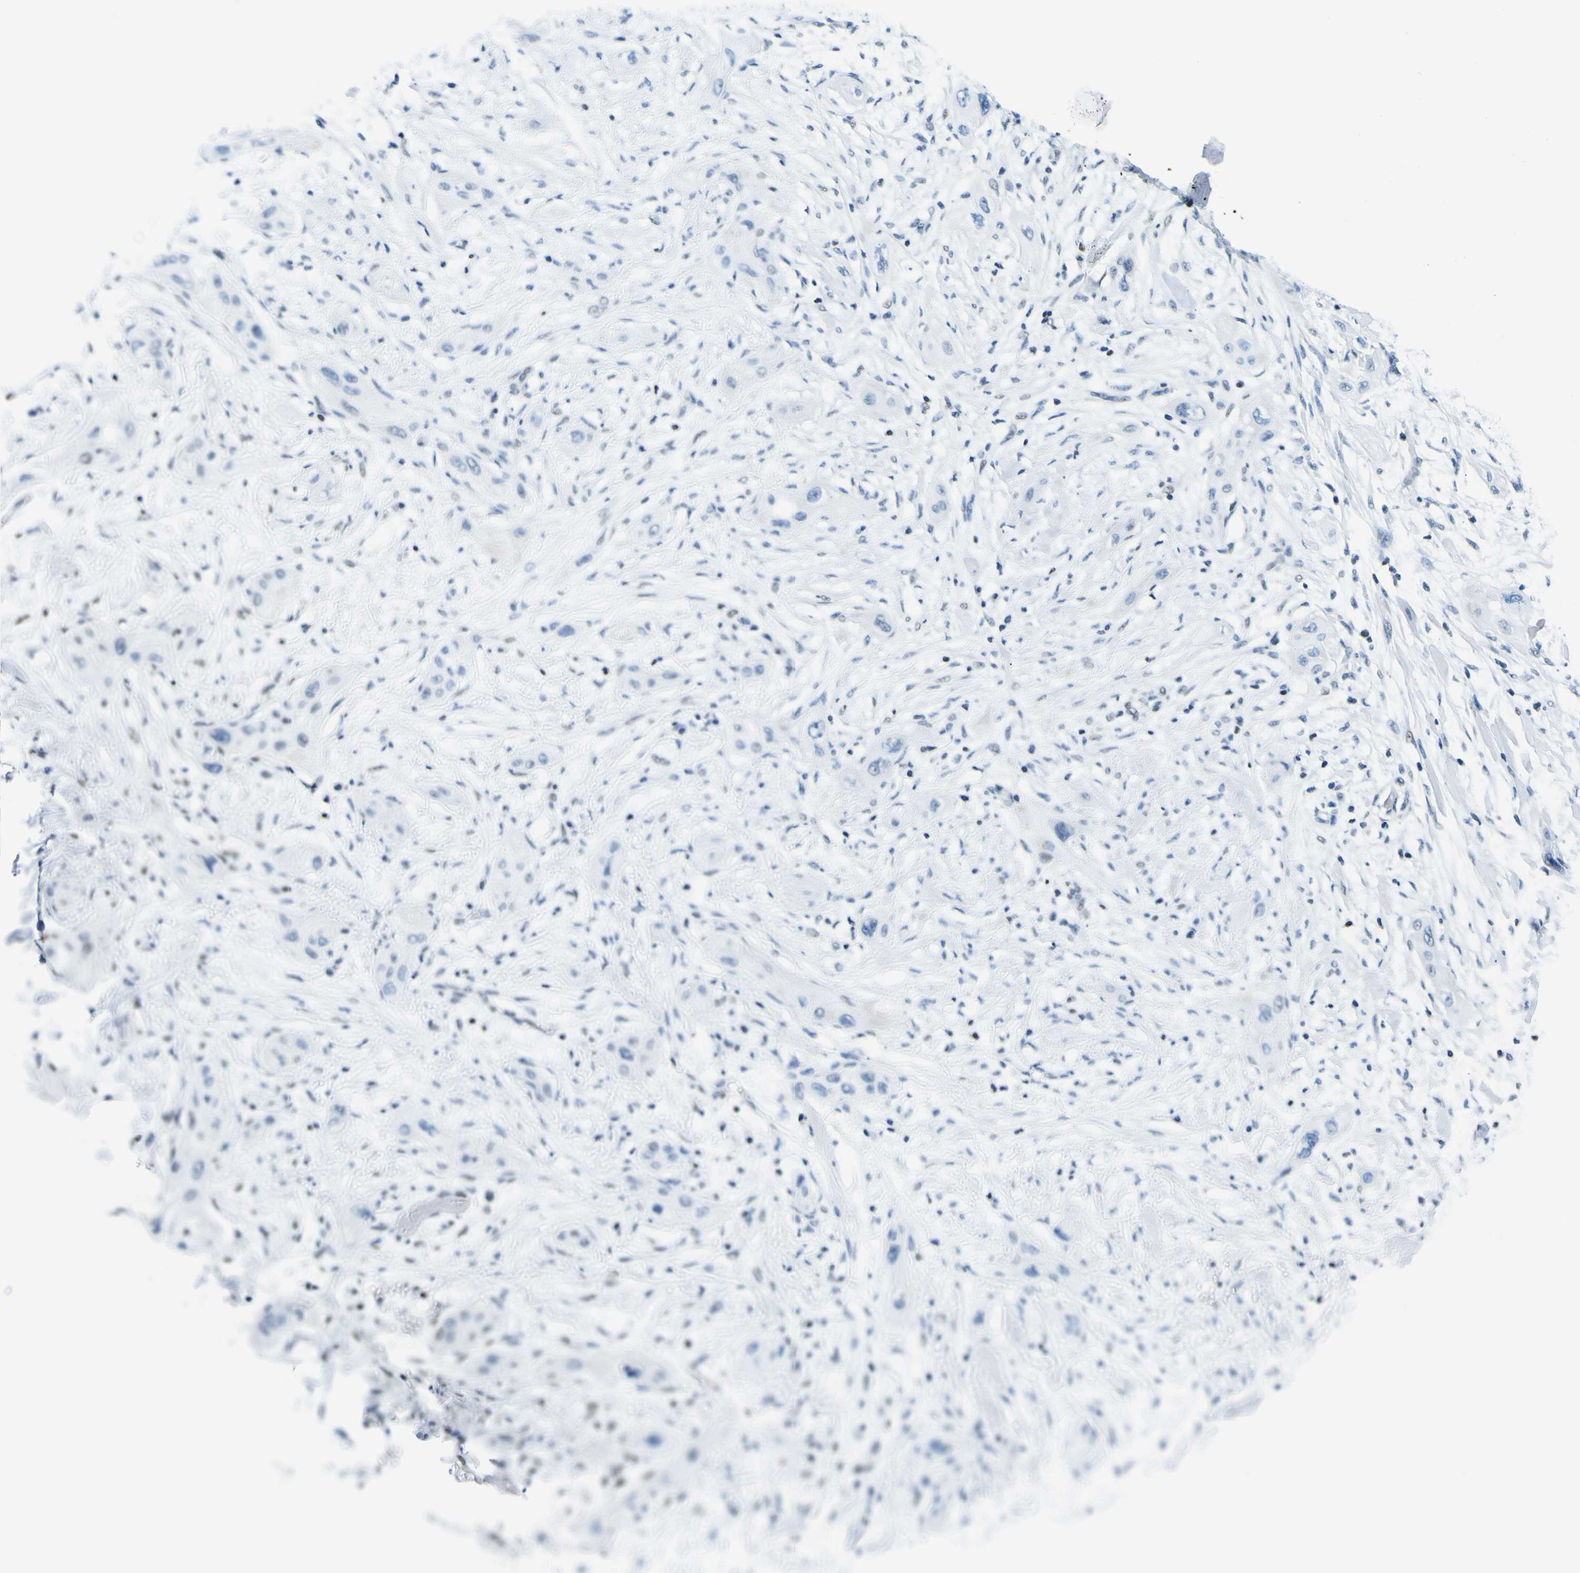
{"staining": {"intensity": "negative", "quantity": "none", "location": "none"}, "tissue": "lung cancer", "cell_type": "Tumor cells", "image_type": "cancer", "snomed": [{"axis": "morphology", "description": "Squamous cell carcinoma, NOS"}, {"axis": "topography", "description": "Lung"}], "caption": "This is a histopathology image of IHC staining of lung cancer (squamous cell carcinoma), which shows no positivity in tumor cells.", "gene": "SP1", "patient": {"sex": "female", "age": 47}}